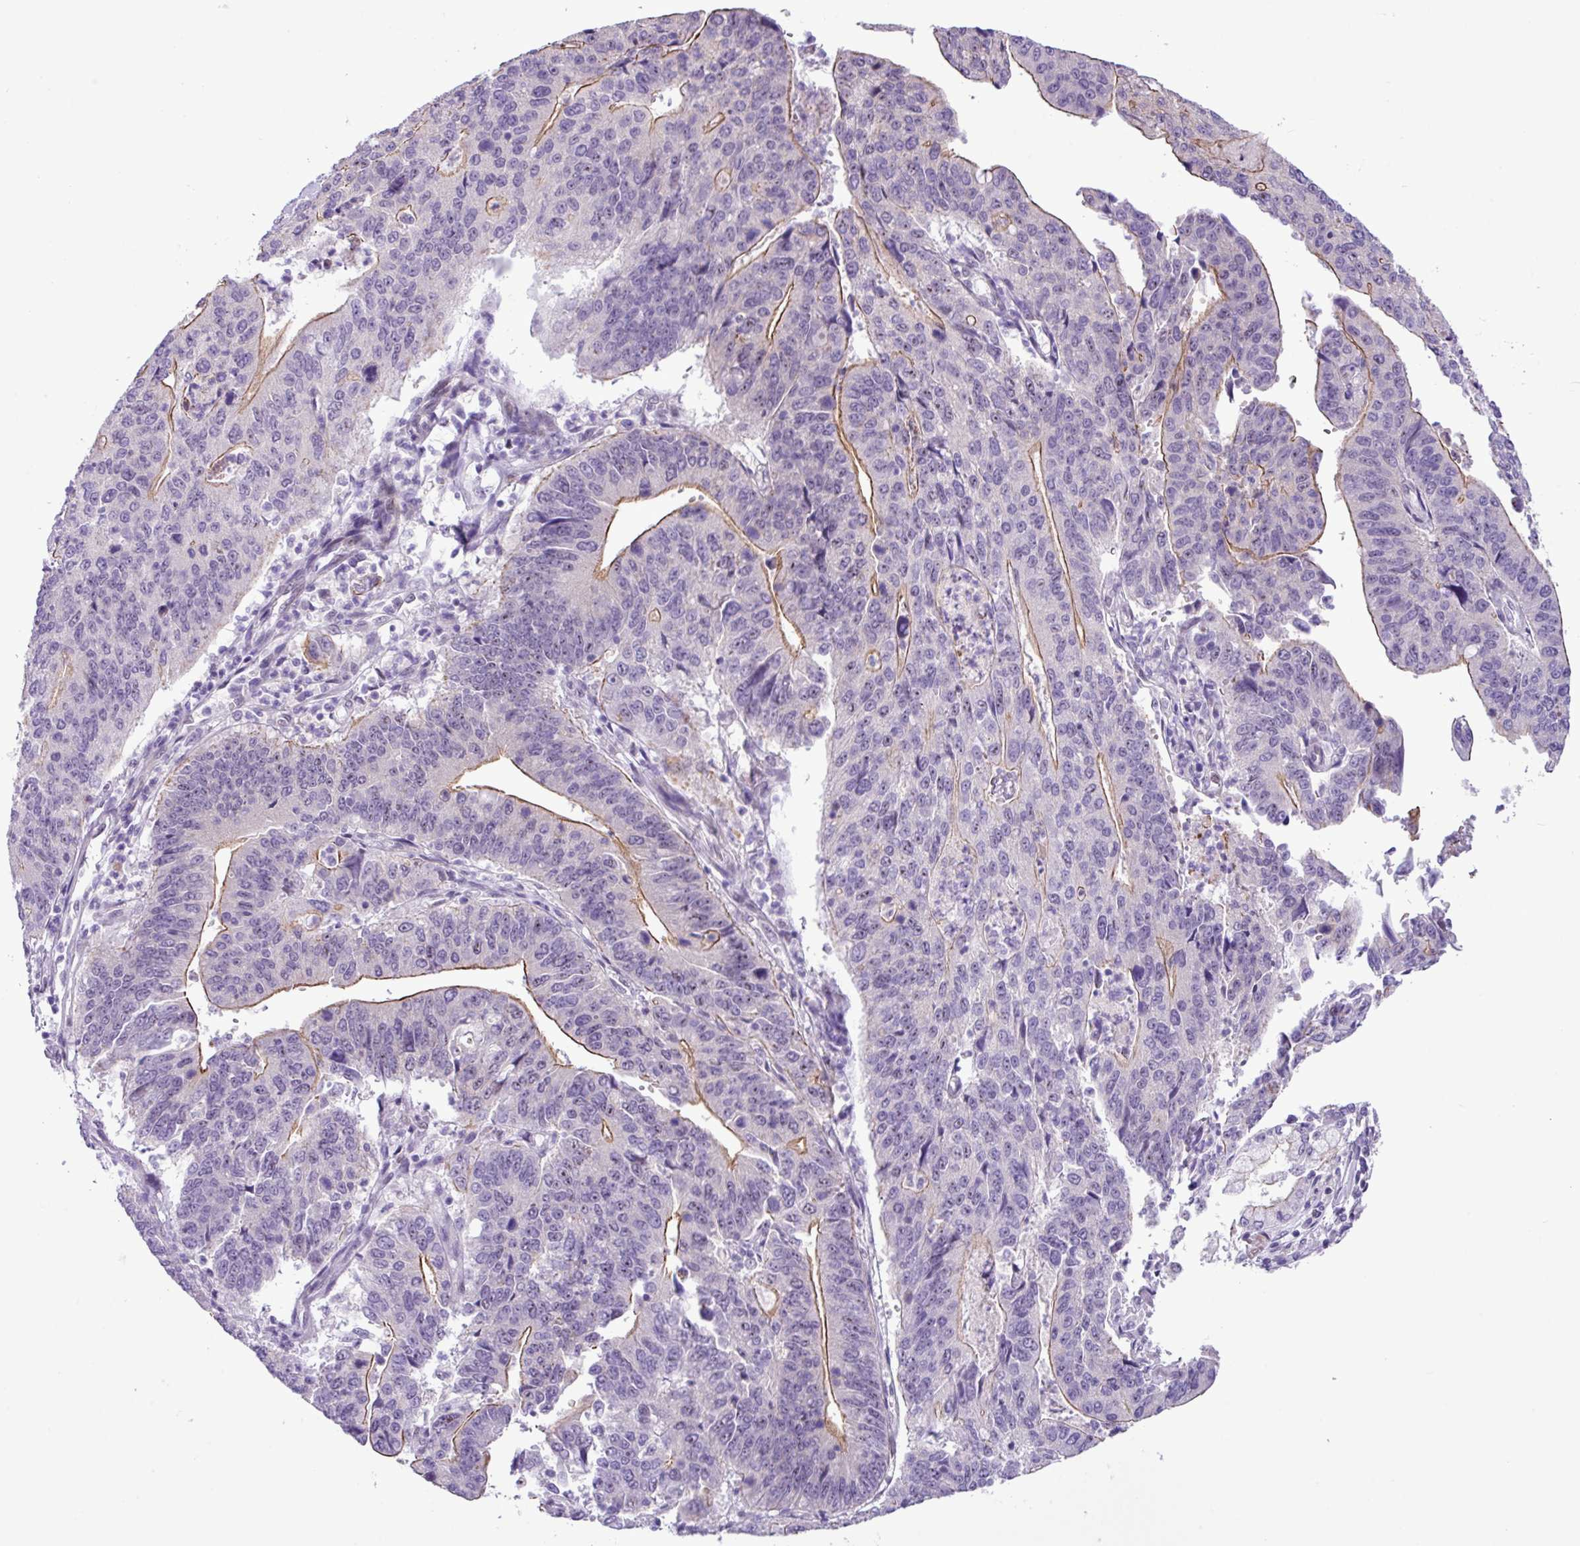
{"staining": {"intensity": "moderate", "quantity": ">75%", "location": "cytoplasmic/membranous"}, "tissue": "stomach cancer", "cell_type": "Tumor cells", "image_type": "cancer", "snomed": [{"axis": "morphology", "description": "Adenocarcinoma, NOS"}, {"axis": "topography", "description": "Stomach"}], "caption": "High-magnification brightfield microscopy of stomach cancer (adenocarcinoma) stained with DAB (3,3'-diaminobenzidine) (brown) and counterstained with hematoxylin (blue). tumor cells exhibit moderate cytoplasmic/membranous positivity is appreciated in approximately>75% of cells. (DAB (3,3'-diaminobenzidine) IHC, brown staining for protein, blue staining for nuclei).", "gene": "YLPM1", "patient": {"sex": "male", "age": 59}}